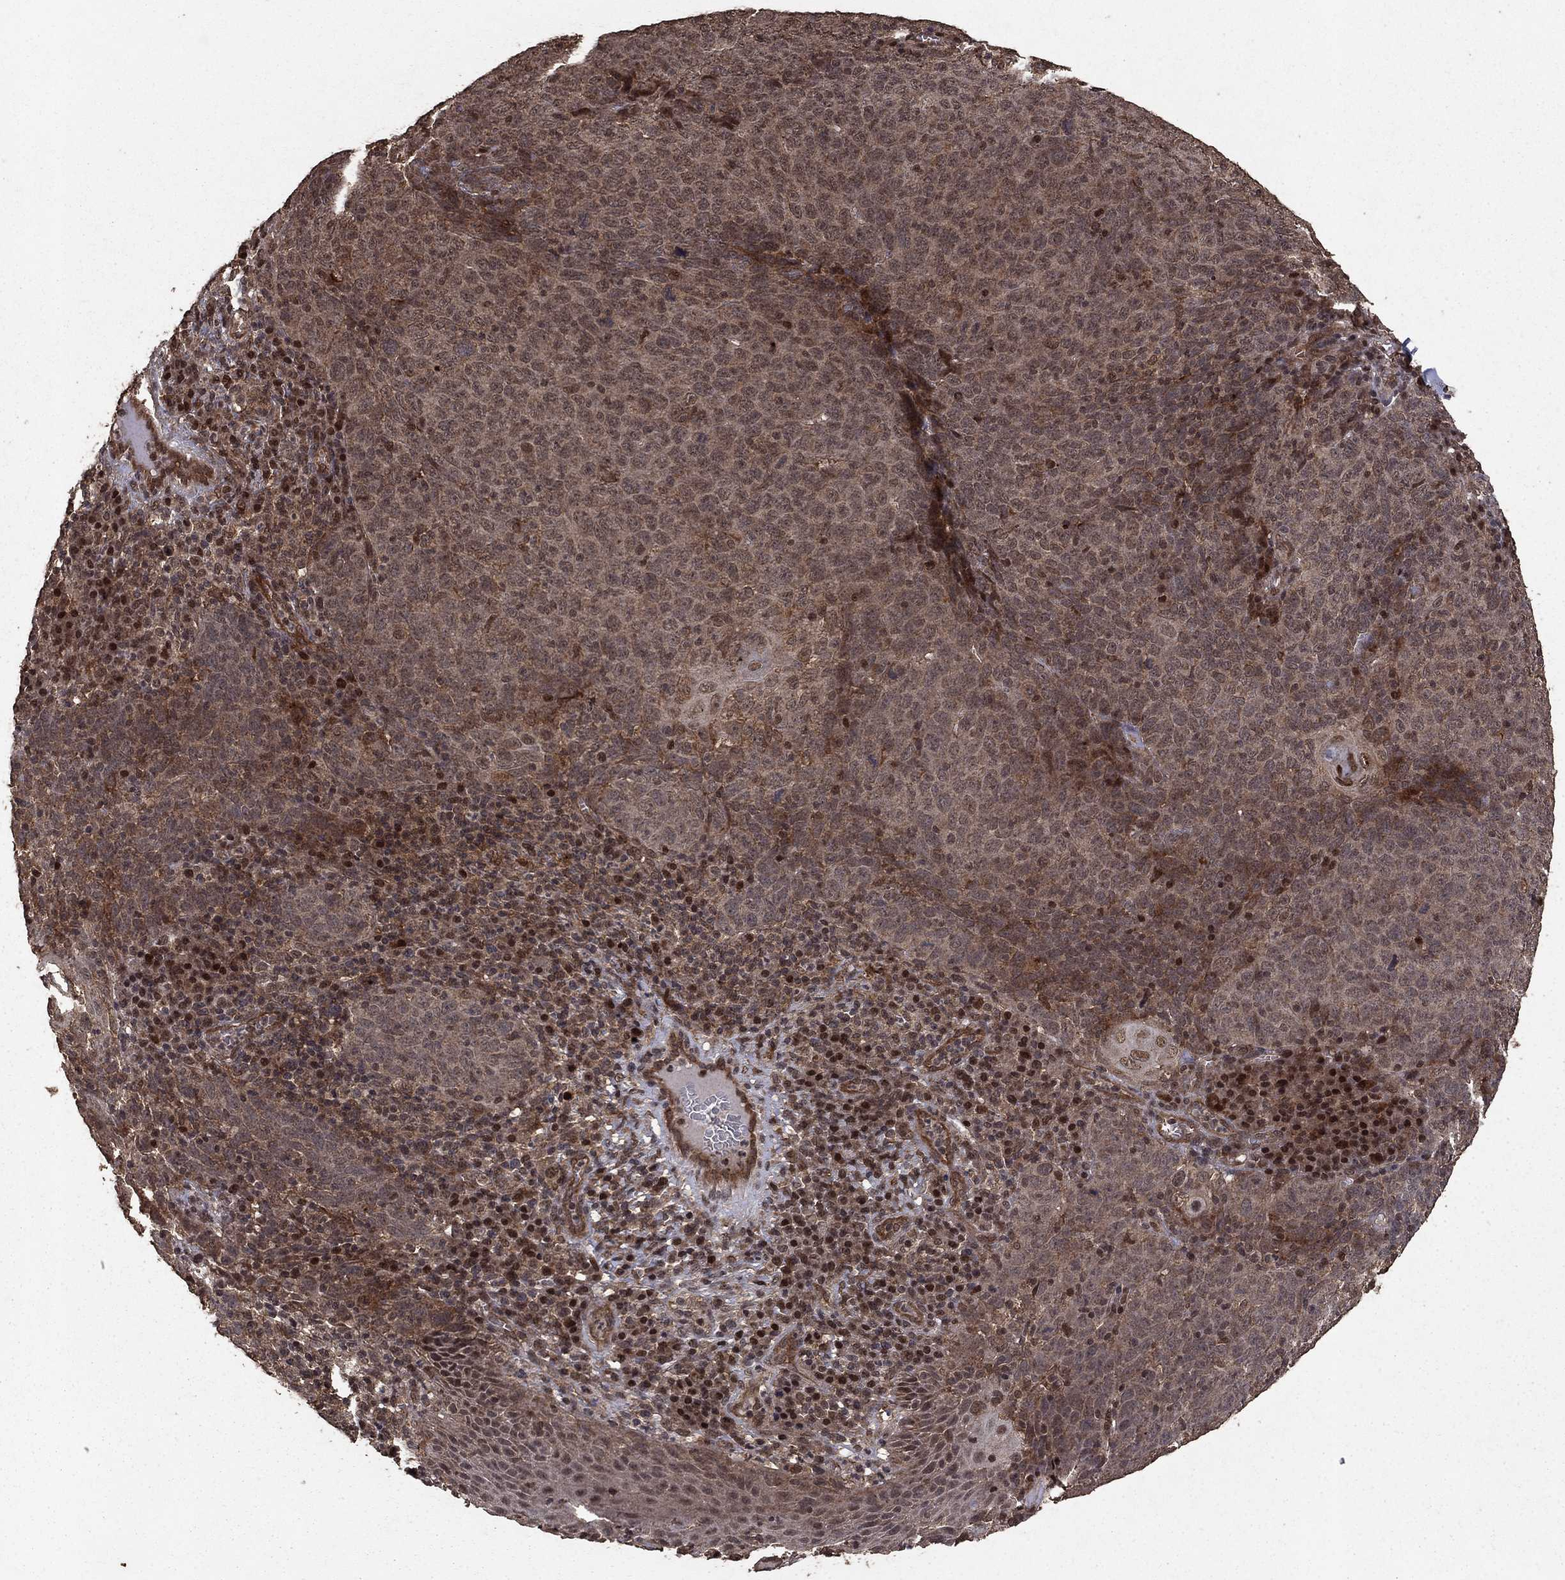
{"staining": {"intensity": "weak", "quantity": ">75%", "location": "cytoplasmic/membranous"}, "tissue": "skin cancer", "cell_type": "Tumor cells", "image_type": "cancer", "snomed": [{"axis": "morphology", "description": "Squamous cell carcinoma, NOS"}, {"axis": "topography", "description": "Skin"}, {"axis": "topography", "description": "Anal"}], "caption": "Skin squamous cell carcinoma tissue displays weak cytoplasmic/membranous positivity in approximately >75% of tumor cells, visualized by immunohistochemistry. (Stains: DAB (3,3'-diaminobenzidine) in brown, nuclei in blue, Microscopy: brightfield microscopy at high magnification).", "gene": "PRDM1", "patient": {"sex": "female", "age": 51}}